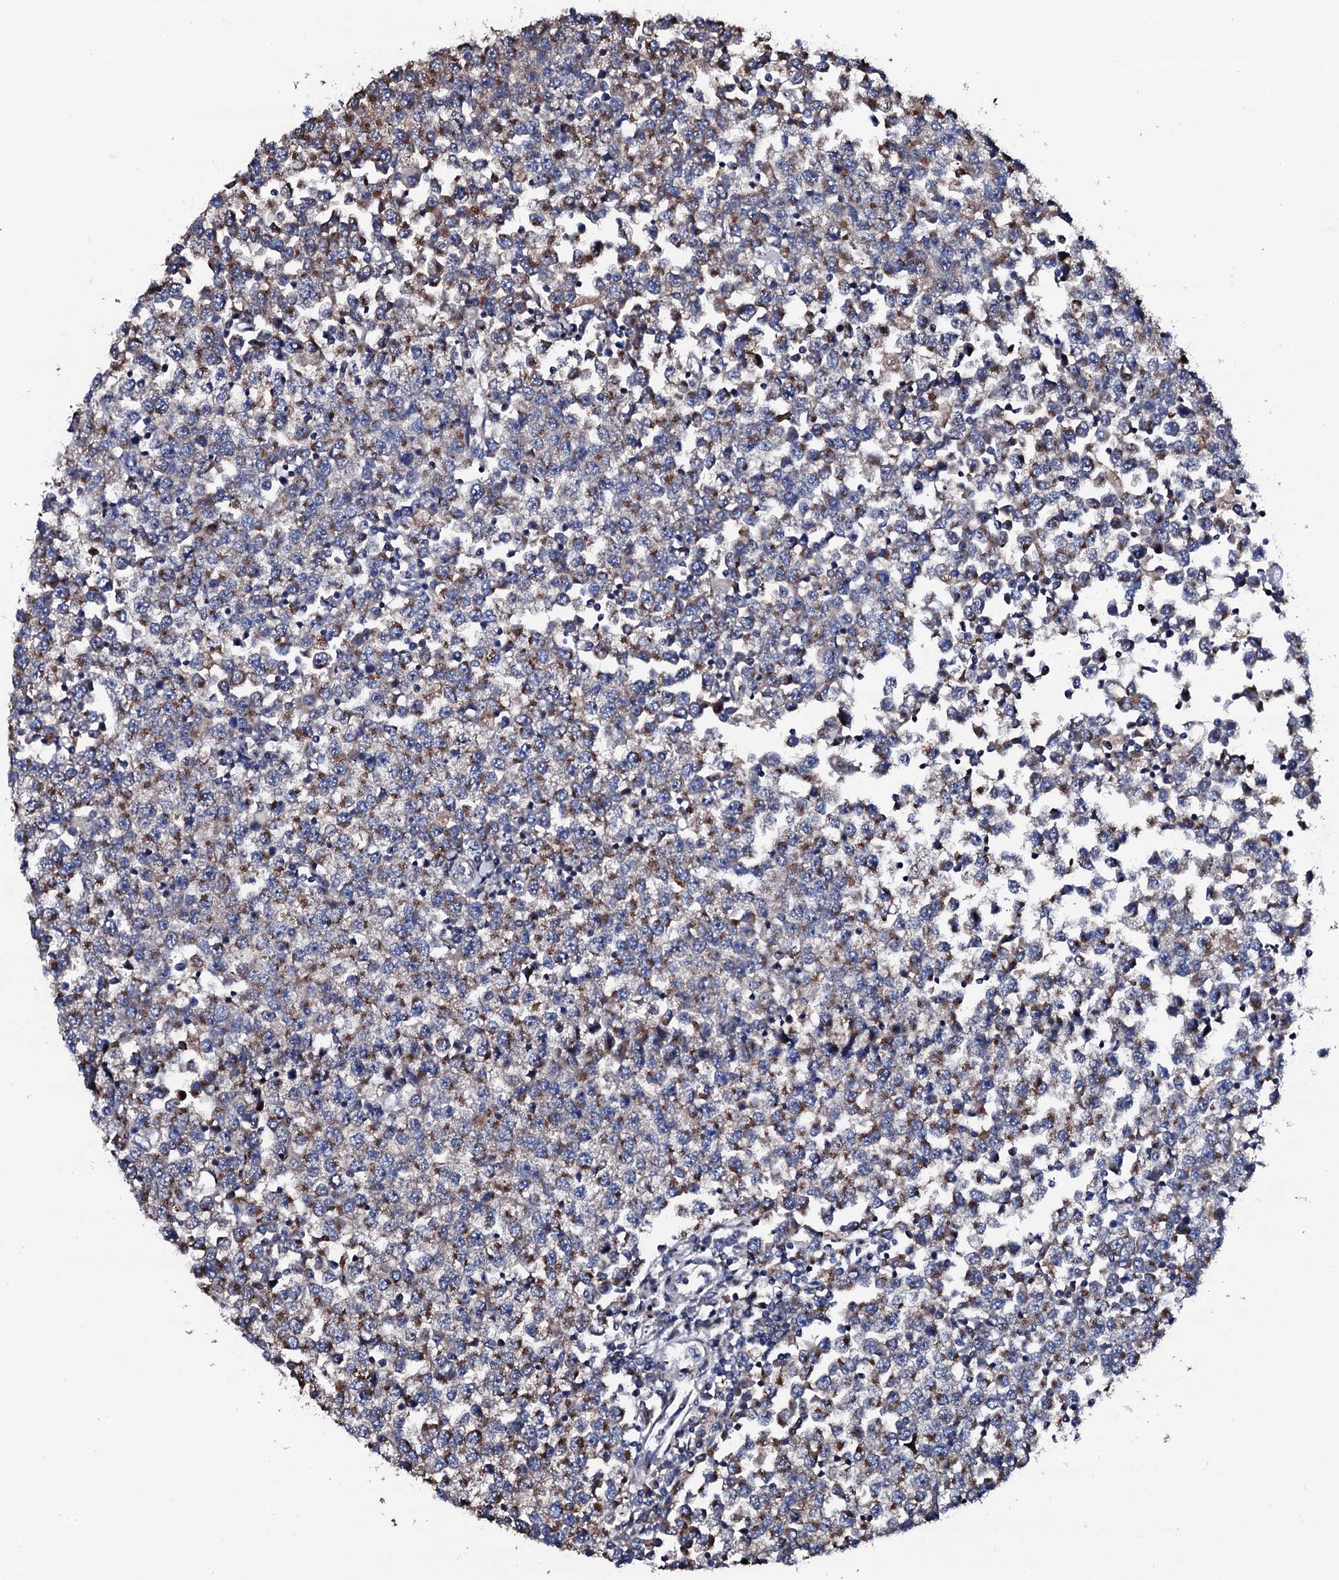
{"staining": {"intensity": "moderate", "quantity": "25%-75%", "location": "cytoplasmic/membranous"}, "tissue": "testis cancer", "cell_type": "Tumor cells", "image_type": "cancer", "snomed": [{"axis": "morphology", "description": "Seminoma, NOS"}, {"axis": "topography", "description": "Testis"}], "caption": "Seminoma (testis) stained with DAB immunohistochemistry exhibits medium levels of moderate cytoplasmic/membranous expression in about 25%-75% of tumor cells.", "gene": "PLET1", "patient": {"sex": "male", "age": 65}}